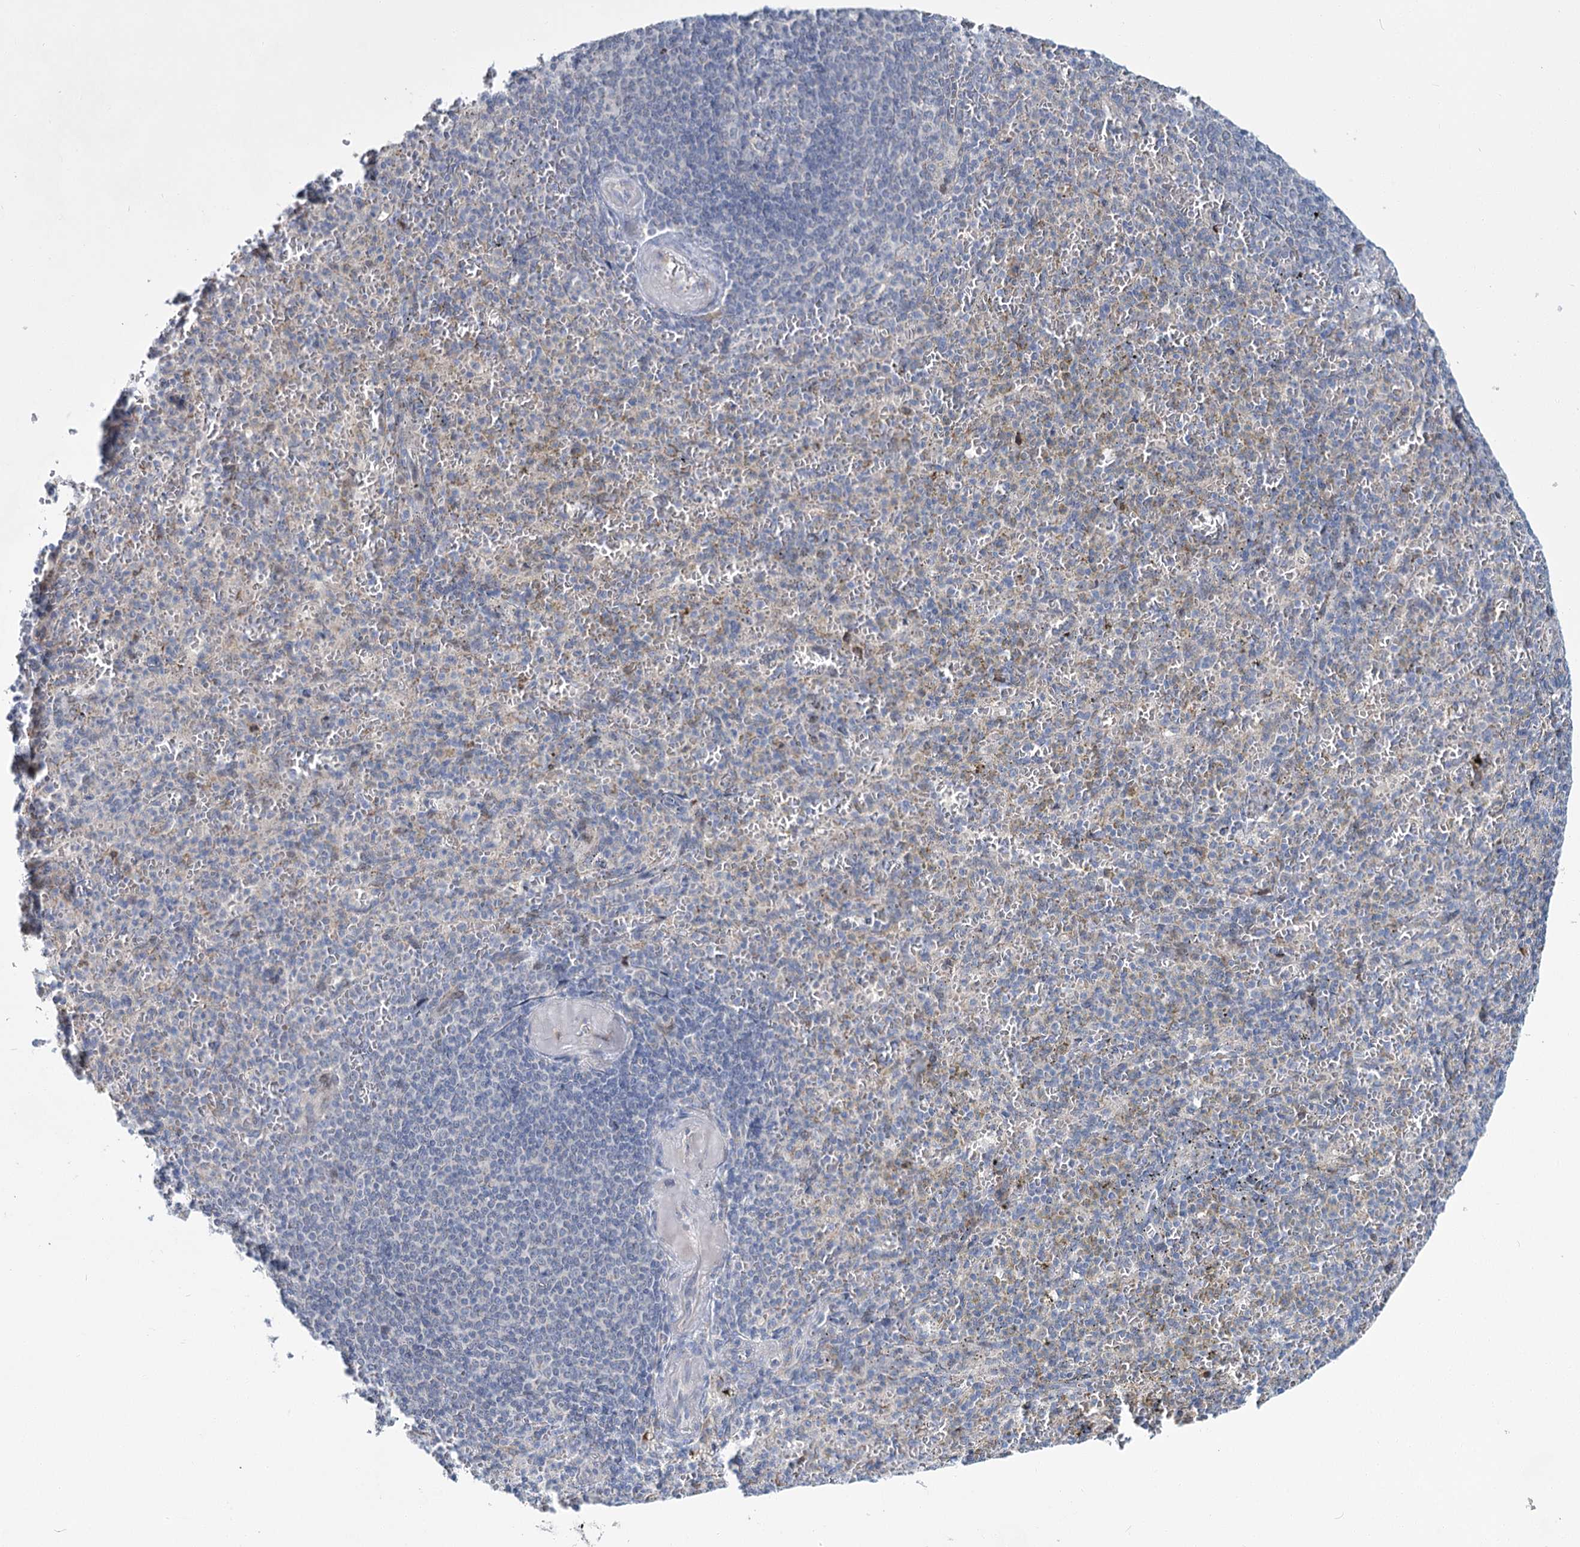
{"staining": {"intensity": "negative", "quantity": "none", "location": "none"}, "tissue": "spleen", "cell_type": "Cells in red pulp", "image_type": "normal", "snomed": [{"axis": "morphology", "description": "Normal tissue, NOS"}, {"axis": "topography", "description": "Spleen"}], "caption": "This histopathology image is of normal spleen stained with IHC to label a protein in brown with the nuclei are counter-stained blue. There is no staining in cells in red pulp.", "gene": "CPLANE1", "patient": {"sex": "female", "age": 74}}